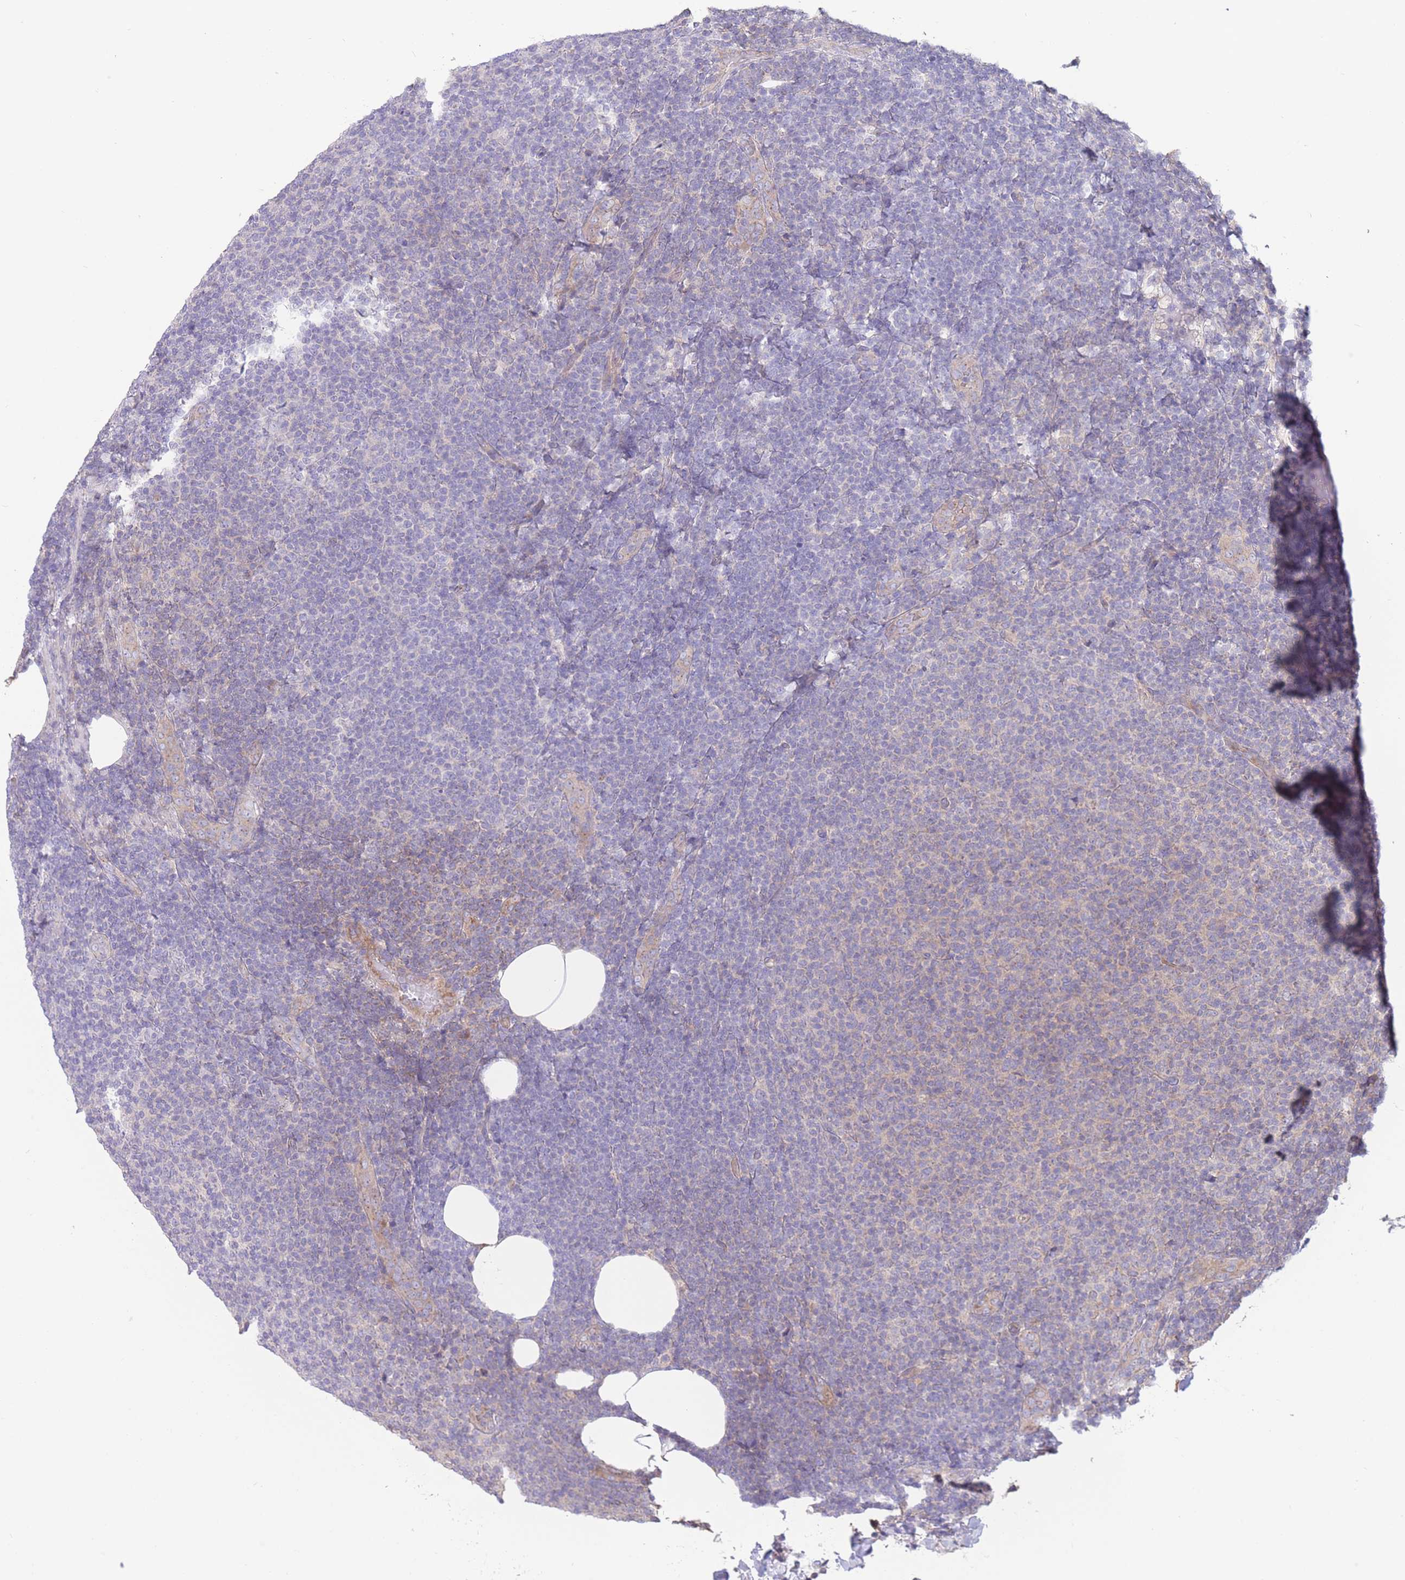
{"staining": {"intensity": "negative", "quantity": "none", "location": "none"}, "tissue": "lymphoma", "cell_type": "Tumor cells", "image_type": "cancer", "snomed": [{"axis": "morphology", "description": "Malignant lymphoma, non-Hodgkin's type, Low grade"}, {"axis": "topography", "description": "Lymph node"}], "caption": "High magnification brightfield microscopy of malignant lymphoma, non-Hodgkin's type (low-grade) stained with DAB (brown) and counterstained with hematoxylin (blue): tumor cells show no significant expression.", "gene": "ALS2CL", "patient": {"sex": "male", "age": 66}}